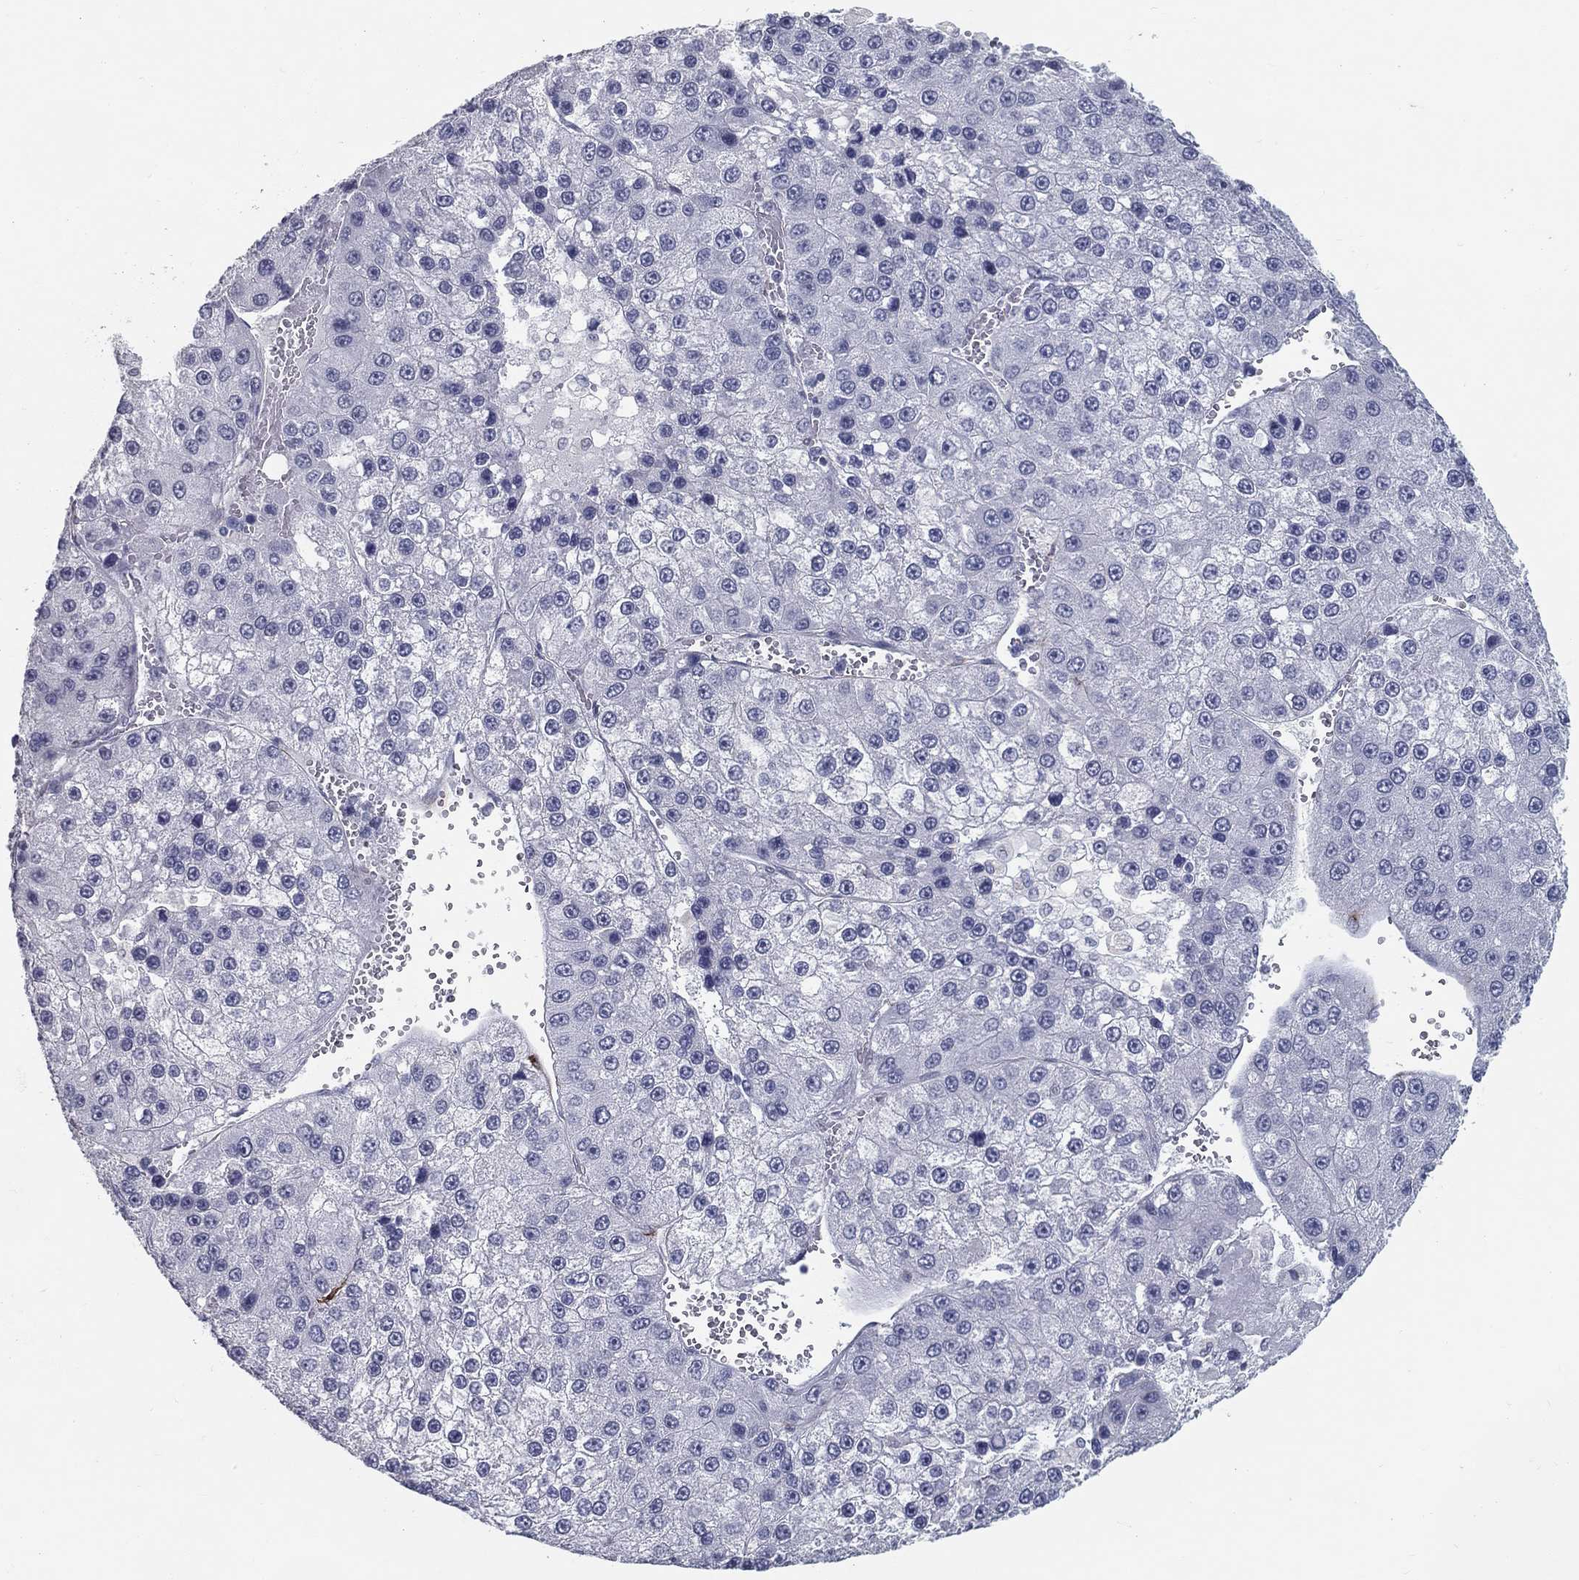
{"staining": {"intensity": "negative", "quantity": "none", "location": "none"}, "tissue": "liver cancer", "cell_type": "Tumor cells", "image_type": "cancer", "snomed": [{"axis": "morphology", "description": "Carcinoma, Hepatocellular, NOS"}, {"axis": "topography", "description": "Liver"}], "caption": "This is an immunohistochemistry micrograph of liver hepatocellular carcinoma. There is no staining in tumor cells.", "gene": "ACE2", "patient": {"sex": "female", "age": 73}}